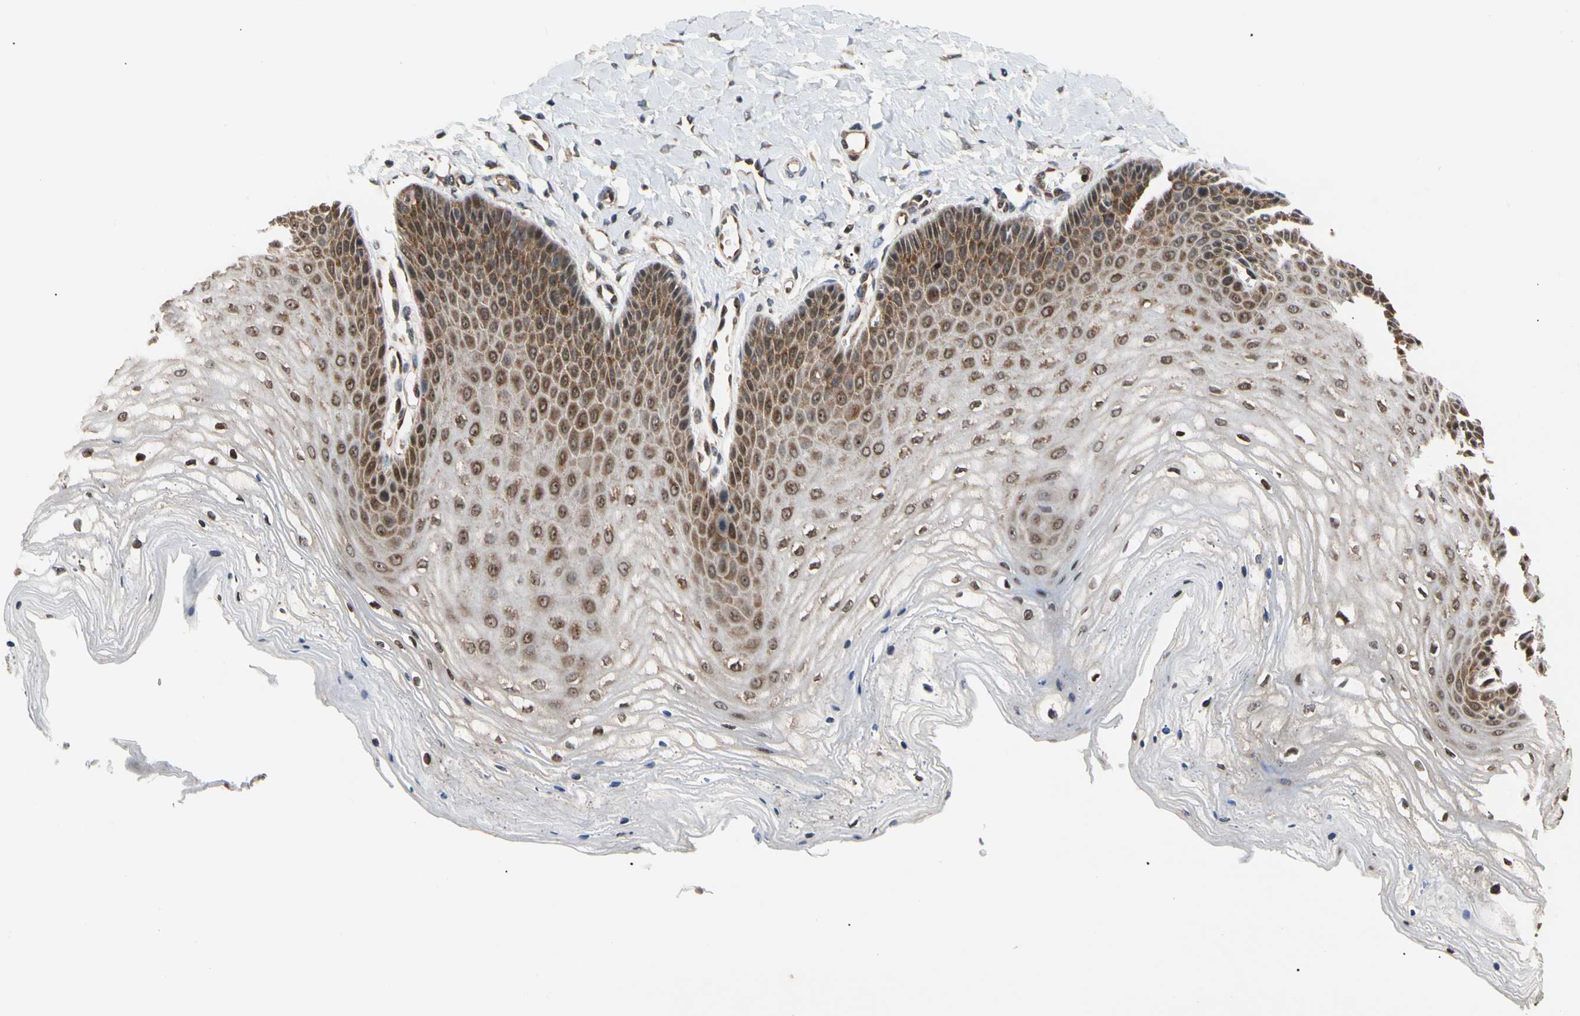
{"staining": {"intensity": "strong", "quantity": "25%-75%", "location": "cytoplasmic/membranous,nuclear"}, "tissue": "vagina", "cell_type": "Squamous epithelial cells", "image_type": "normal", "snomed": [{"axis": "morphology", "description": "Normal tissue, NOS"}, {"axis": "topography", "description": "Vagina"}], "caption": "A brown stain shows strong cytoplasmic/membranous,nuclear staining of a protein in squamous epithelial cells of benign vagina.", "gene": "EIF1AX", "patient": {"sex": "female", "age": 68}}